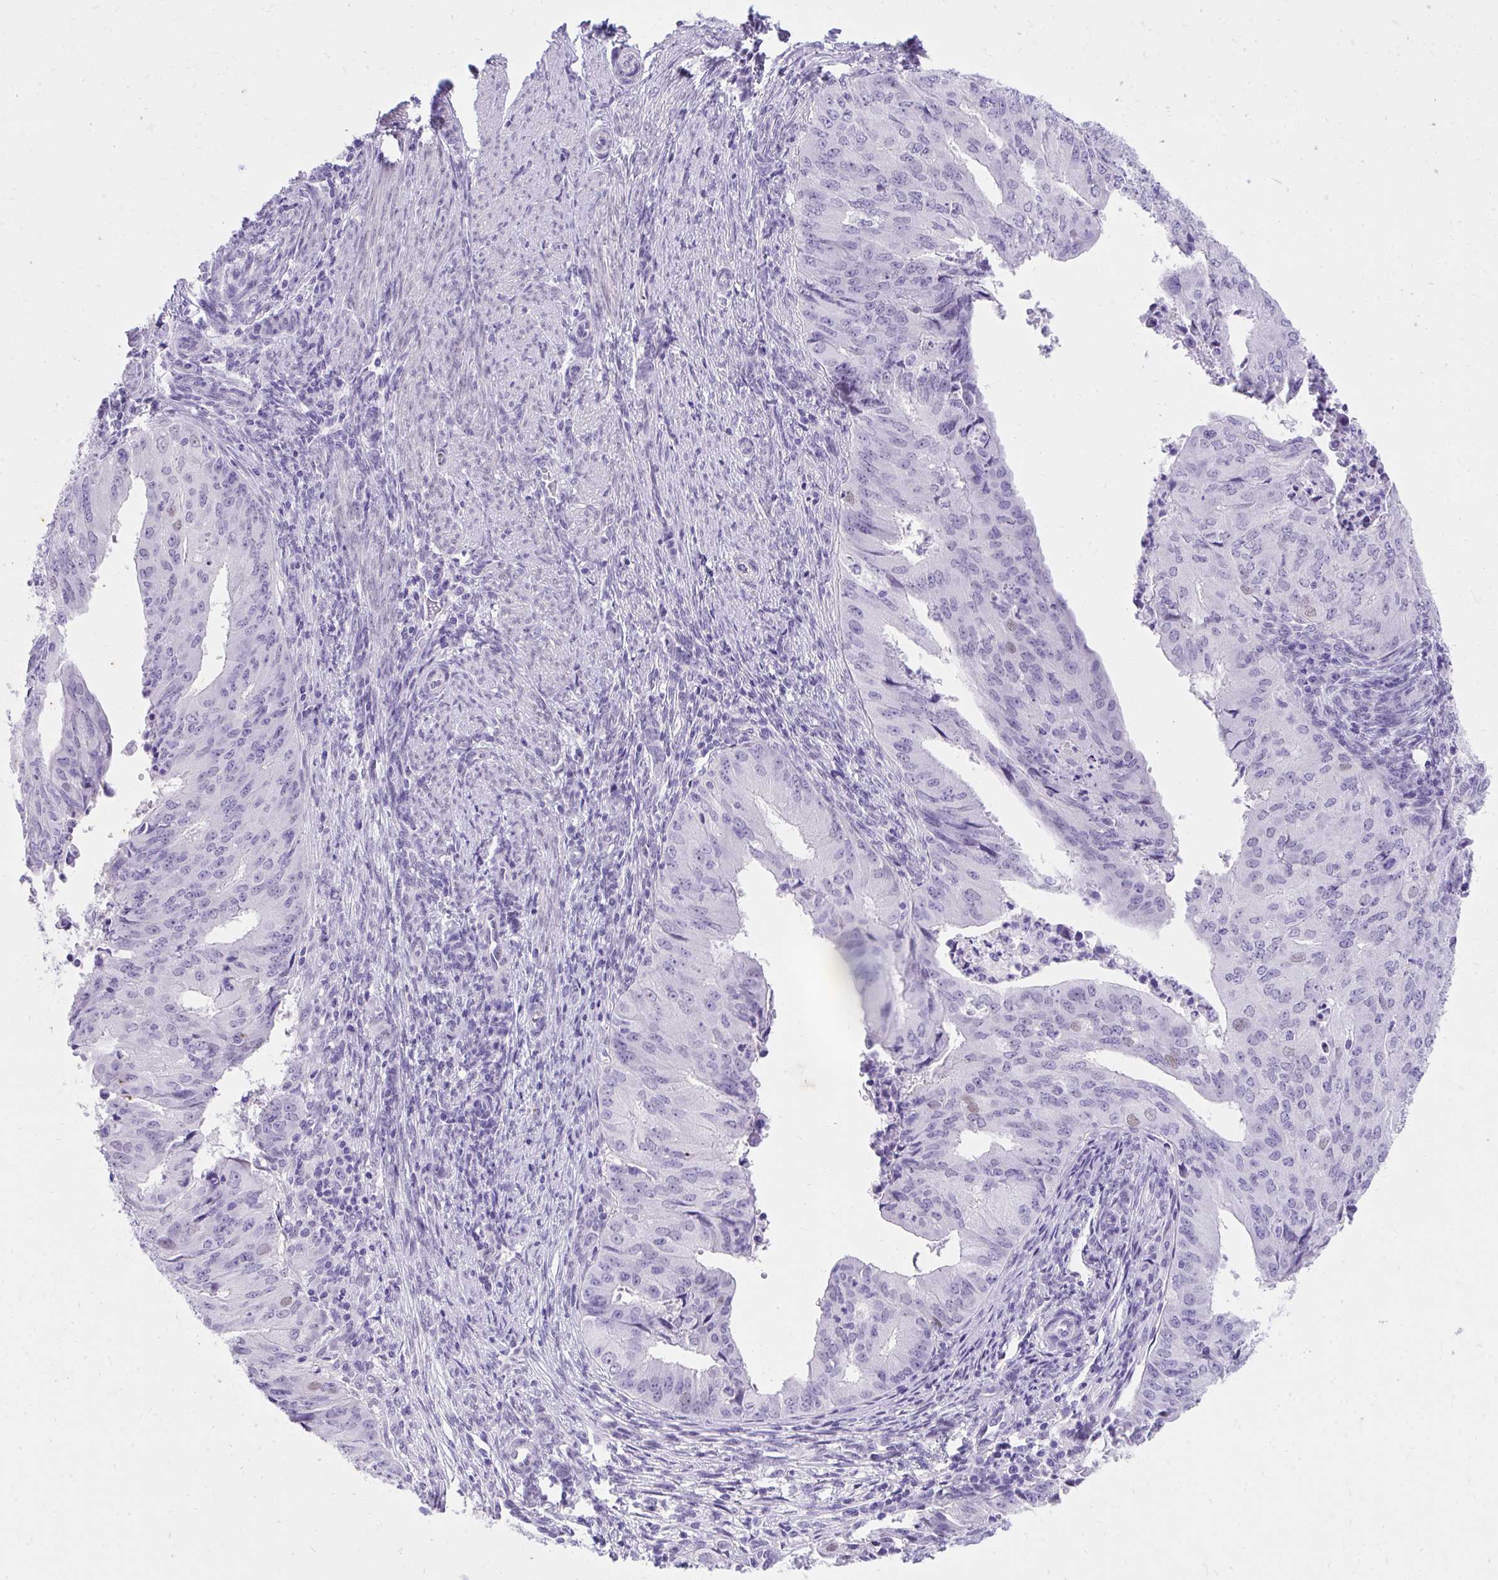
{"staining": {"intensity": "negative", "quantity": "none", "location": "none"}, "tissue": "endometrial cancer", "cell_type": "Tumor cells", "image_type": "cancer", "snomed": [{"axis": "morphology", "description": "Adenocarcinoma, NOS"}, {"axis": "topography", "description": "Endometrium"}], "caption": "Image shows no significant protein expression in tumor cells of endometrial adenocarcinoma.", "gene": "KLK1", "patient": {"sex": "female", "age": 50}}